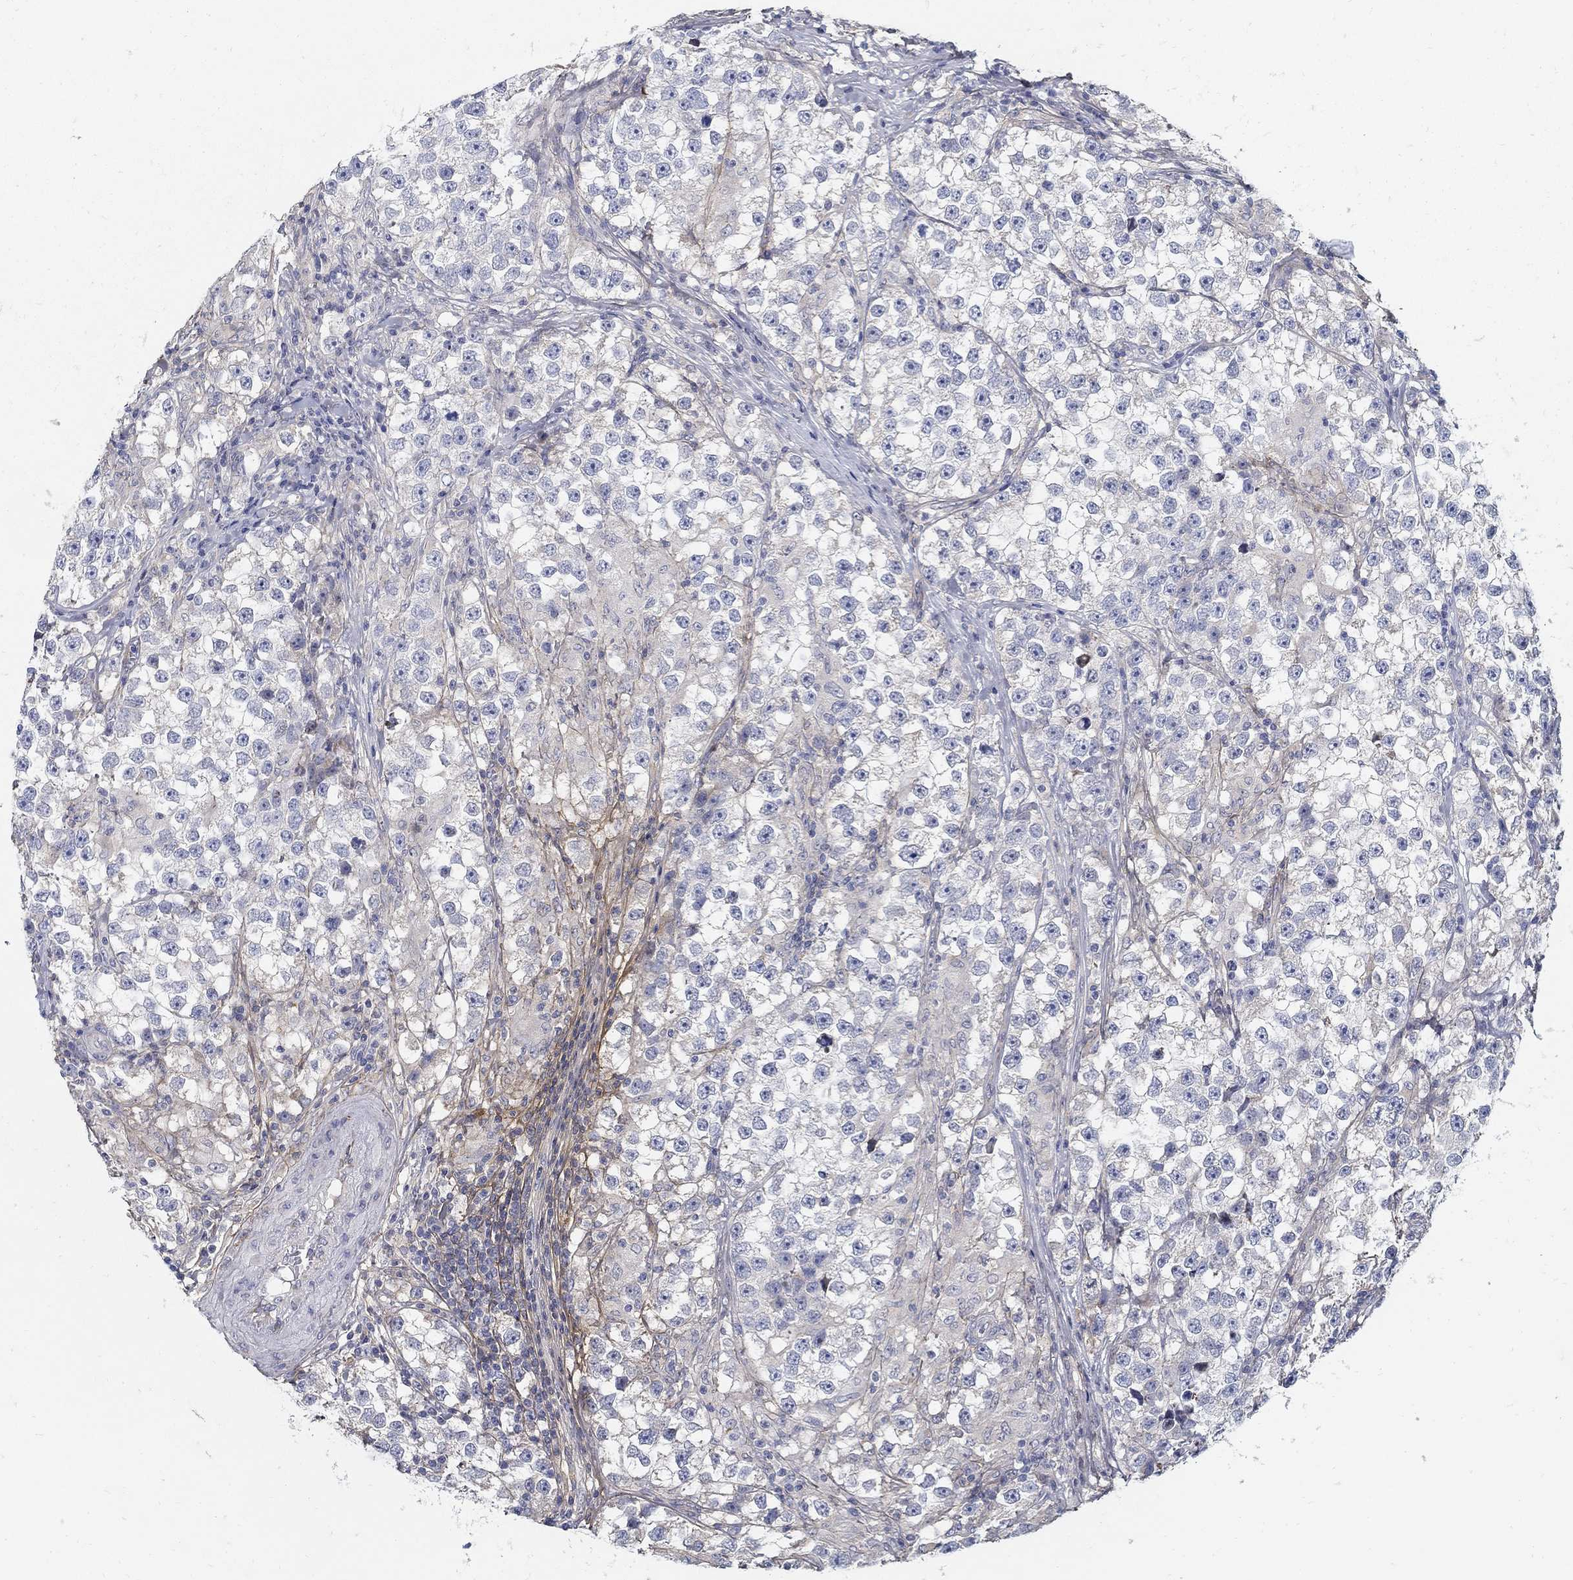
{"staining": {"intensity": "negative", "quantity": "none", "location": "none"}, "tissue": "testis cancer", "cell_type": "Tumor cells", "image_type": "cancer", "snomed": [{"axis": "morphology", "description": "Seminoma, NOS"}, {"axis": "topography", "description": "Testis"}], "caption": "Photomicrograph shows no protein positivity in tumor cells of seminoma (testis) tissue.", "gene": "TGFBI", "patient": {"sex": "male", "age": 46}}